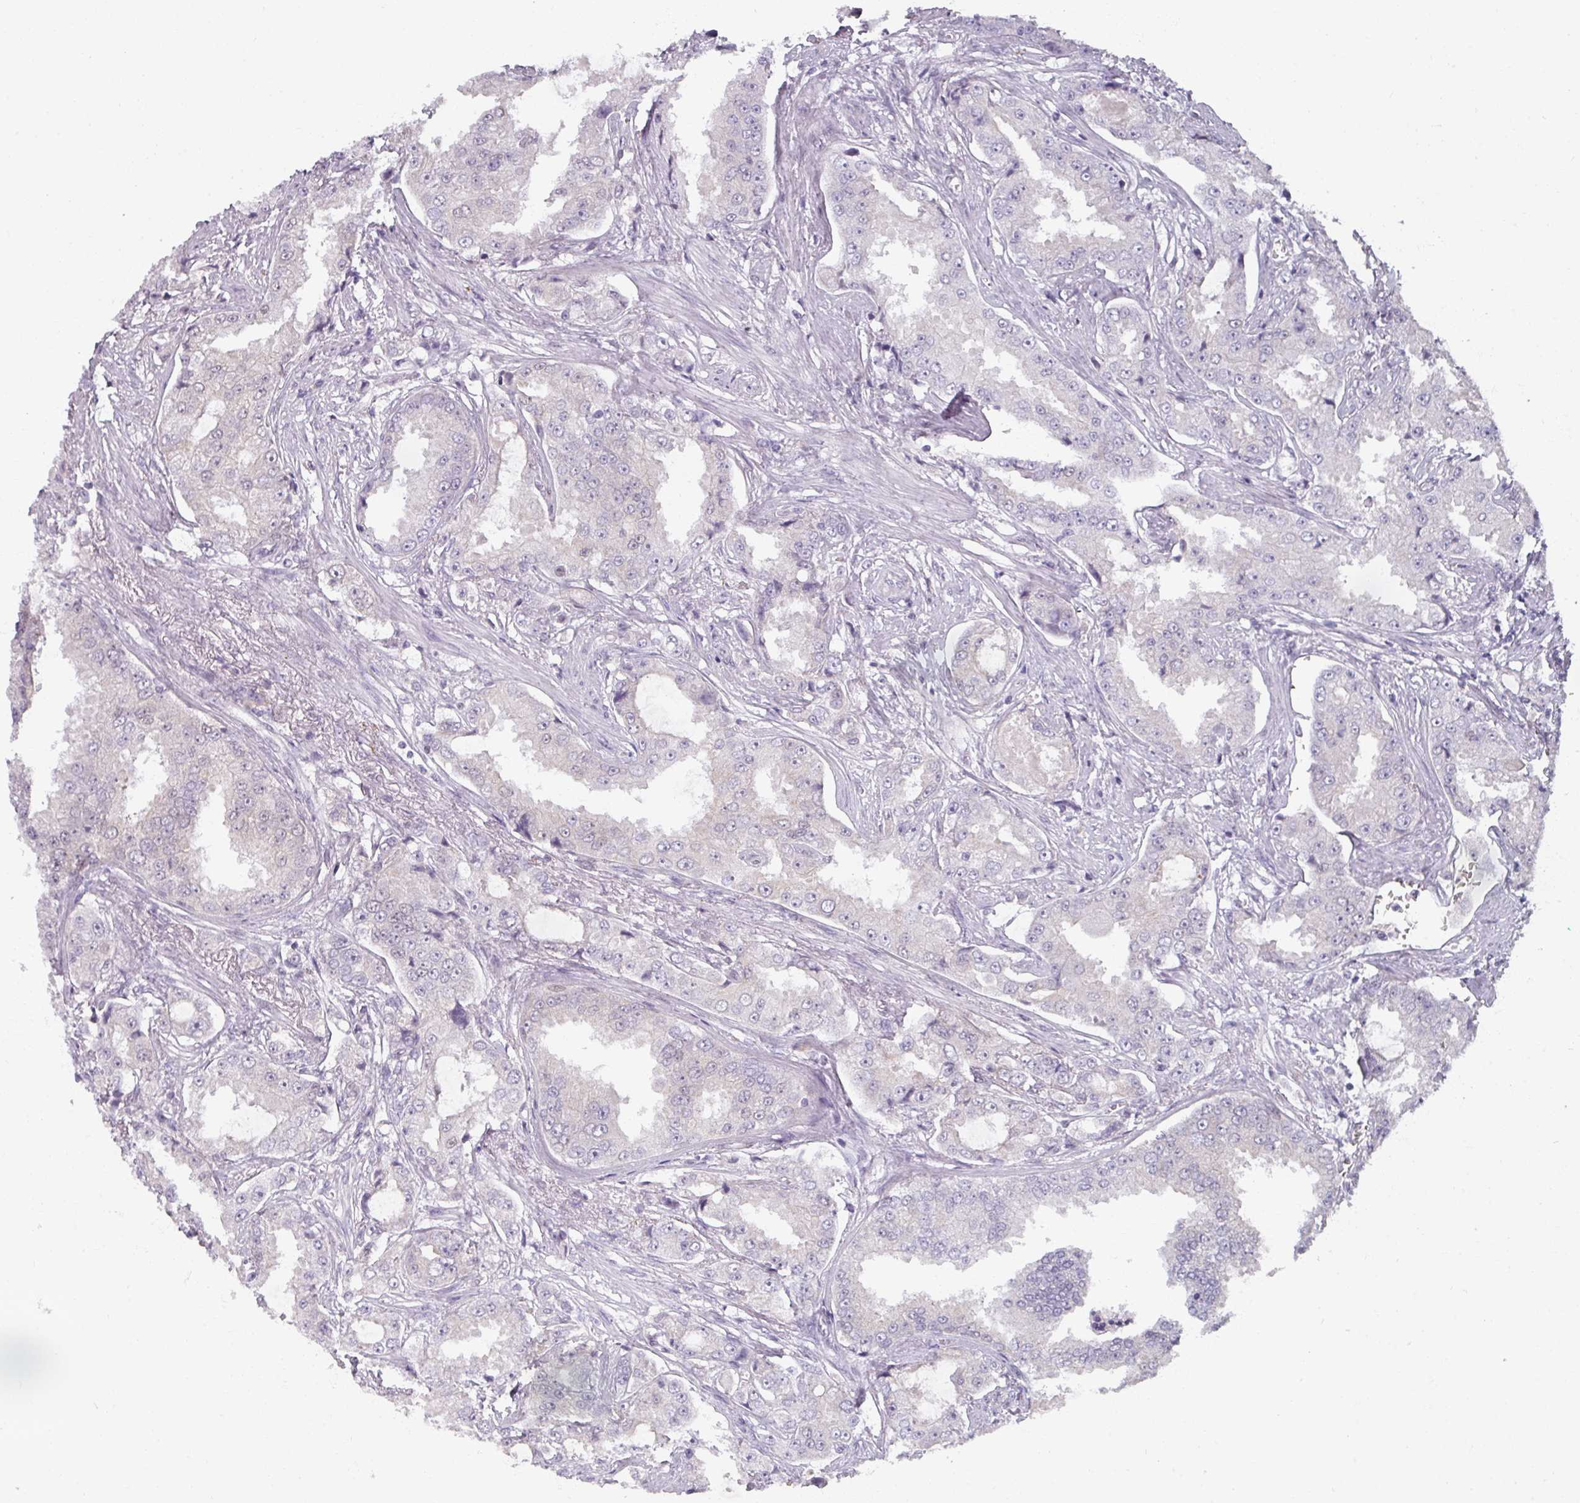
{"staining": {"intensity": "negative", "quantity": "none", "location": "none"}, "tissue": "prostate cancer", "cell_type": "Tumor cells", "image_type": "cancer", "snomed": [{"axis": "morphology", "description": "Adenocarcinoma, High grade"}, {"axis": "topography", "description": "Prostate"}], "caption": "High magnification brightfield microscopy of prostate cancer stained with DAB (brown) and counterstained with hematoxylin (blue): tumor cells show no significant staining. (DAB IHC with hematoxylin counter stain).", "gene": "RIPOR3", "patient": {"sex": "male", "age": 73}}